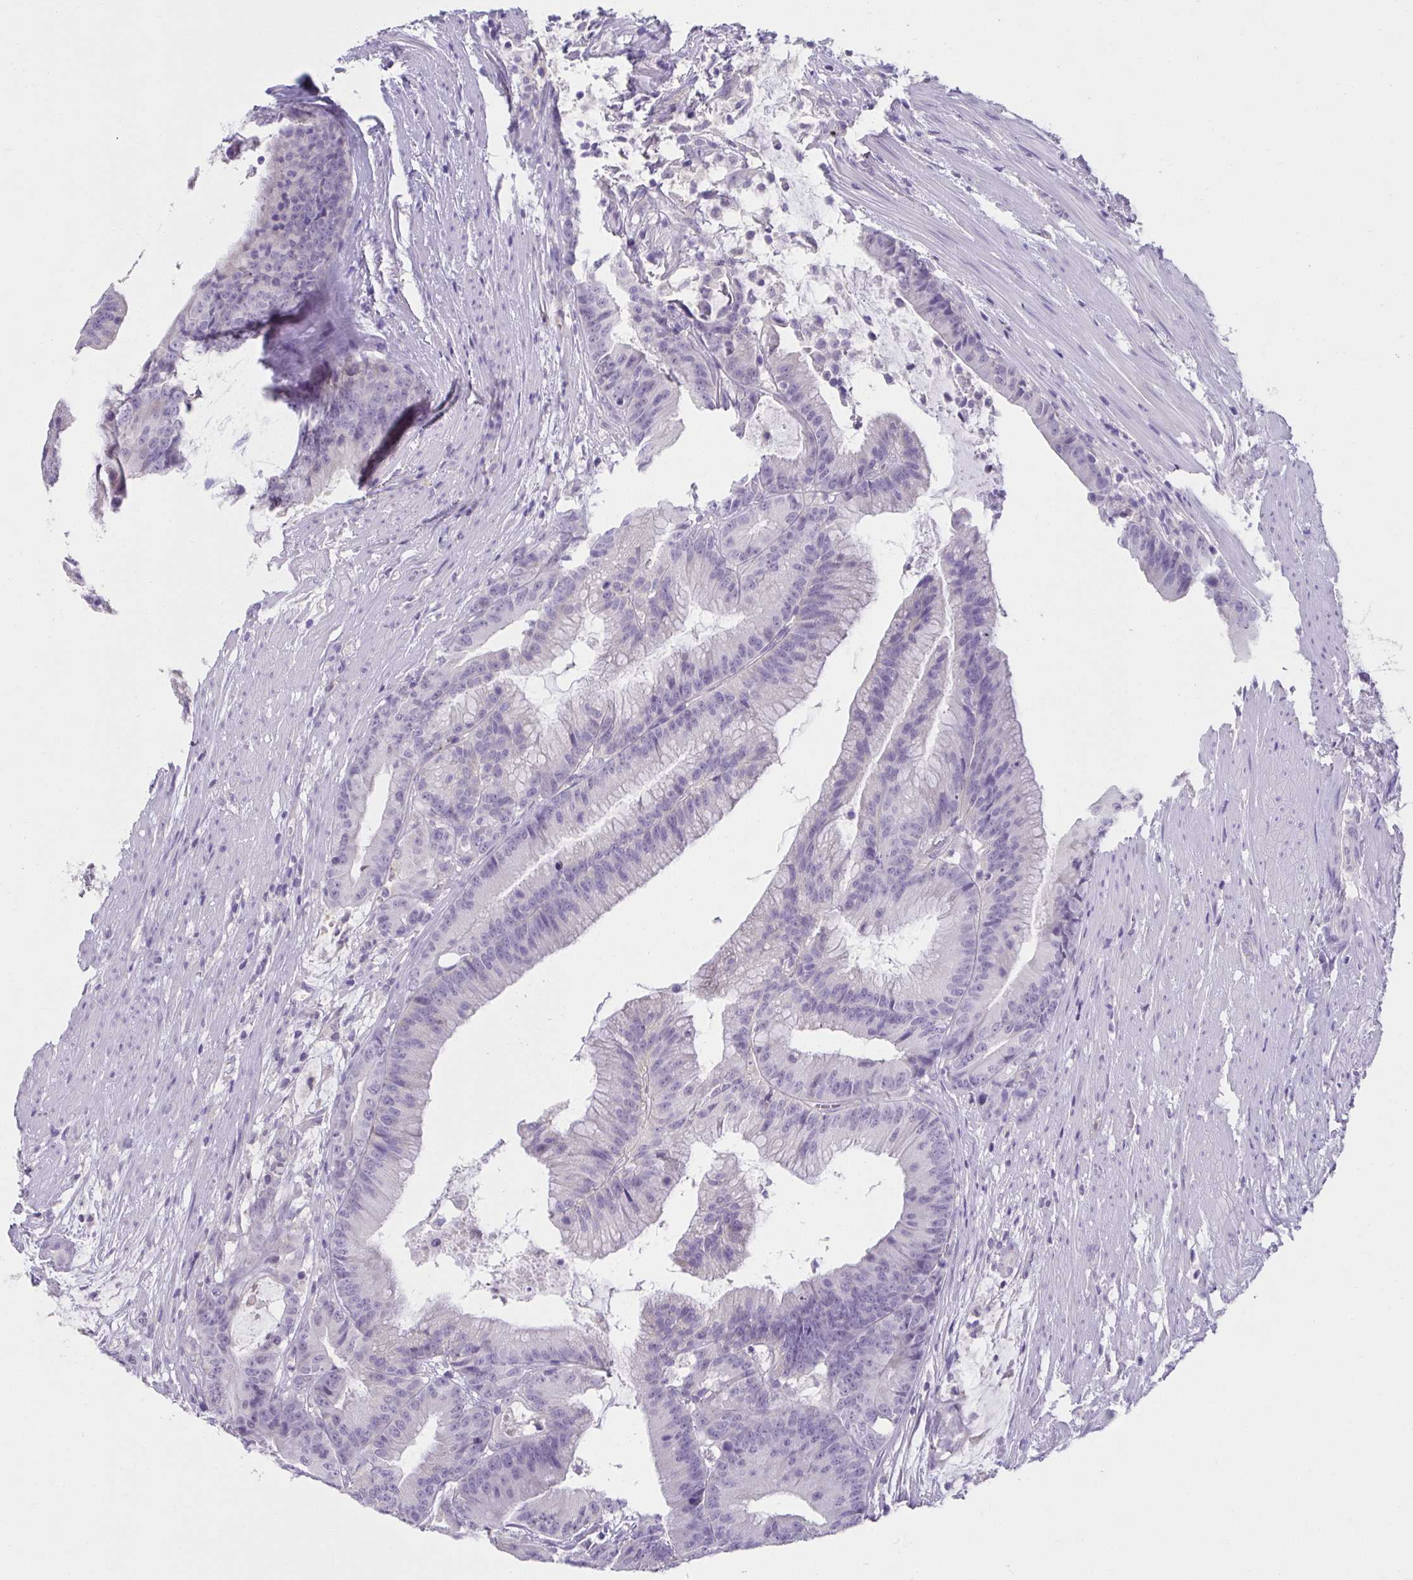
{"staining": {"intensity": "negative", "quantity": "none", "location": "none"}, "tissue": "colorectal cancer", "cell_type": "Tumor cells", "image_type": "cancer", "snomed": [{"axis": "morphology", "description": "Adenocarcinoma, NOS"}, {"axis": "topography", "description": "Colon"}], "caption": "Human colorectal cancer (adenocarcinoma) stained for a protein using immunohistochemistry shows no positivity in tumor cells.", "gene": "CXCR1", "patient": {"sex": "female", "age": 78}}